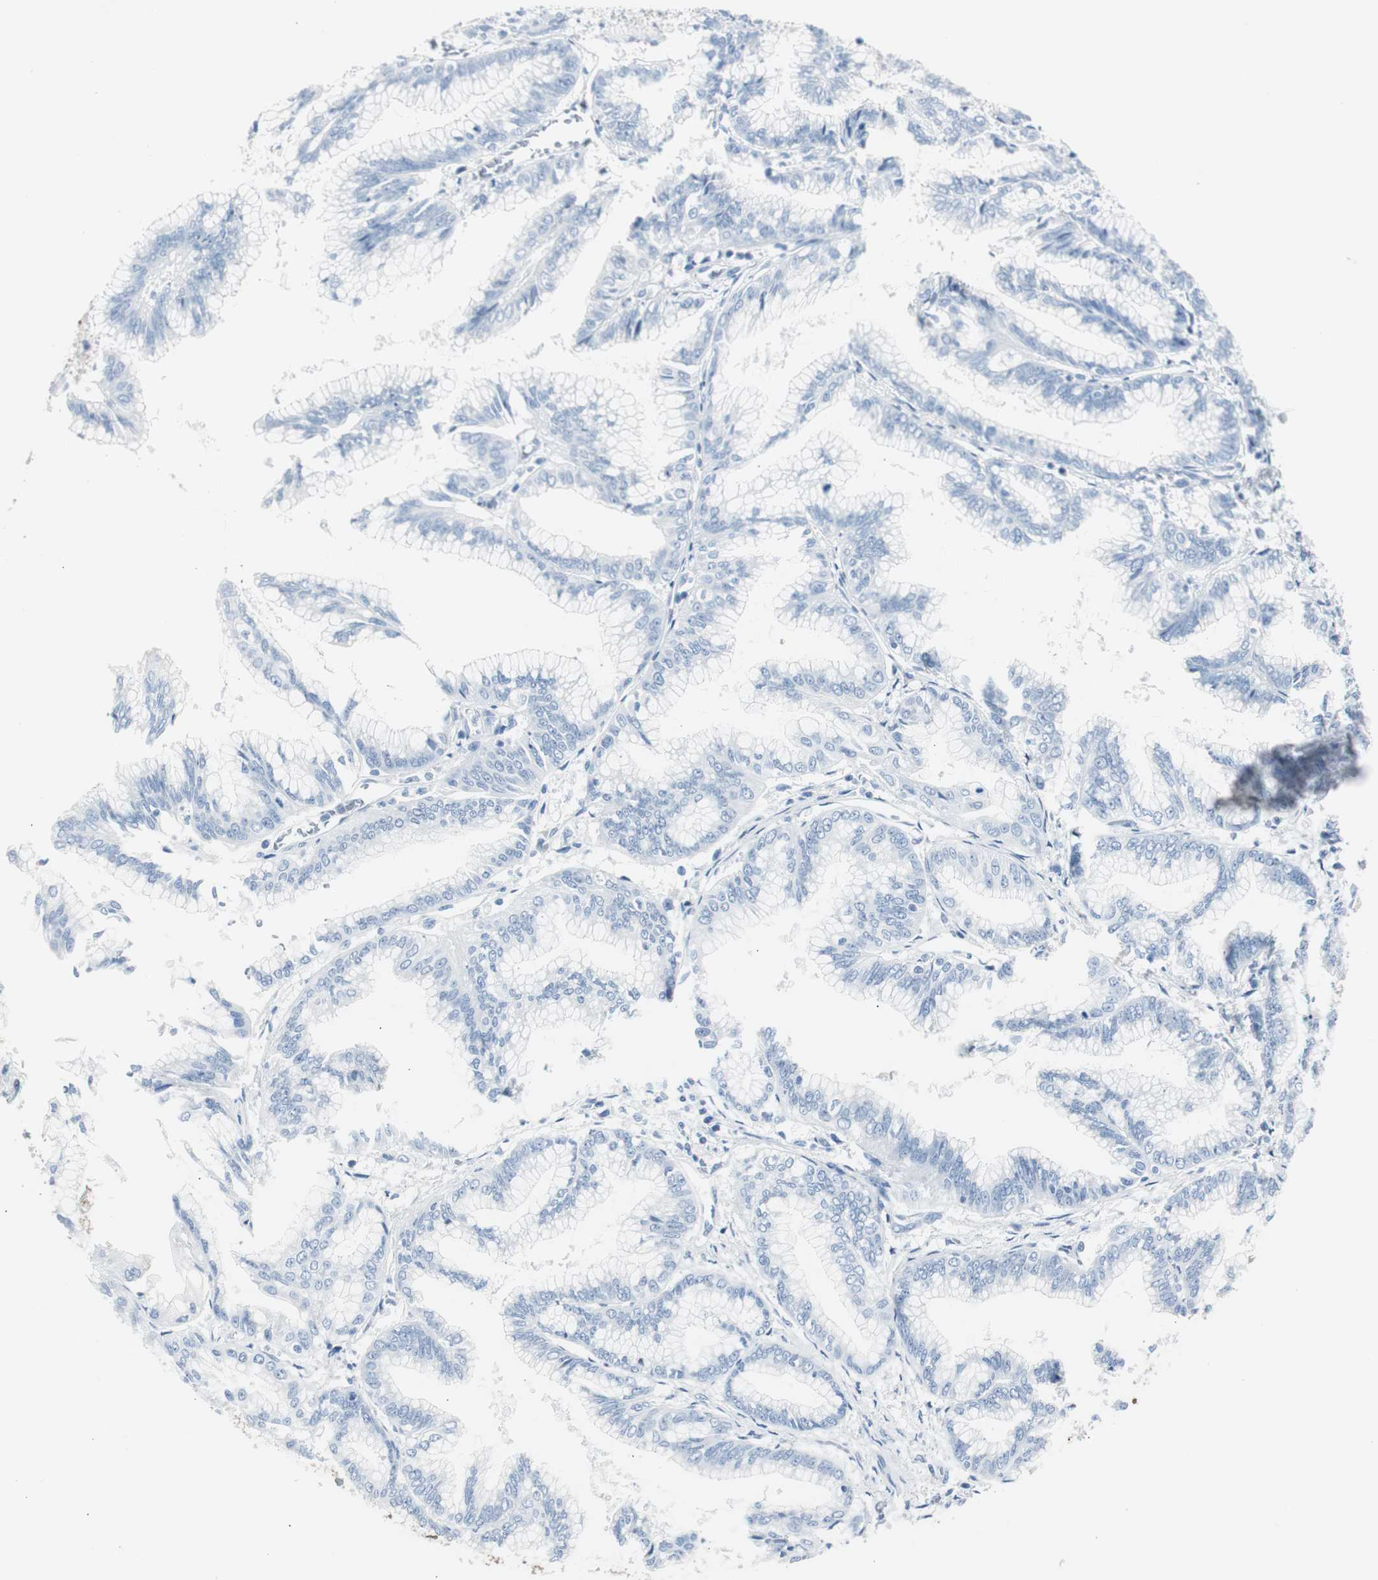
{"staining": {"intensity": "negative", "quantity": "none", "location": "none"}, "tissue": "pancreatic cancer", "cell_type": "Tumor cells", "image_type": "cancer", "snomed": [{"axis": "morphology", "description": "Adenocarcinoma, NOS"}, {"axis": "topography", "description": "Pancreas"}], "caption": "Tumor cells are negative for protein expression in human pancreatic cancer (adenocarcinoma).", "gene": "S100A7", "patient": {"sex": "female", "age": 64}}